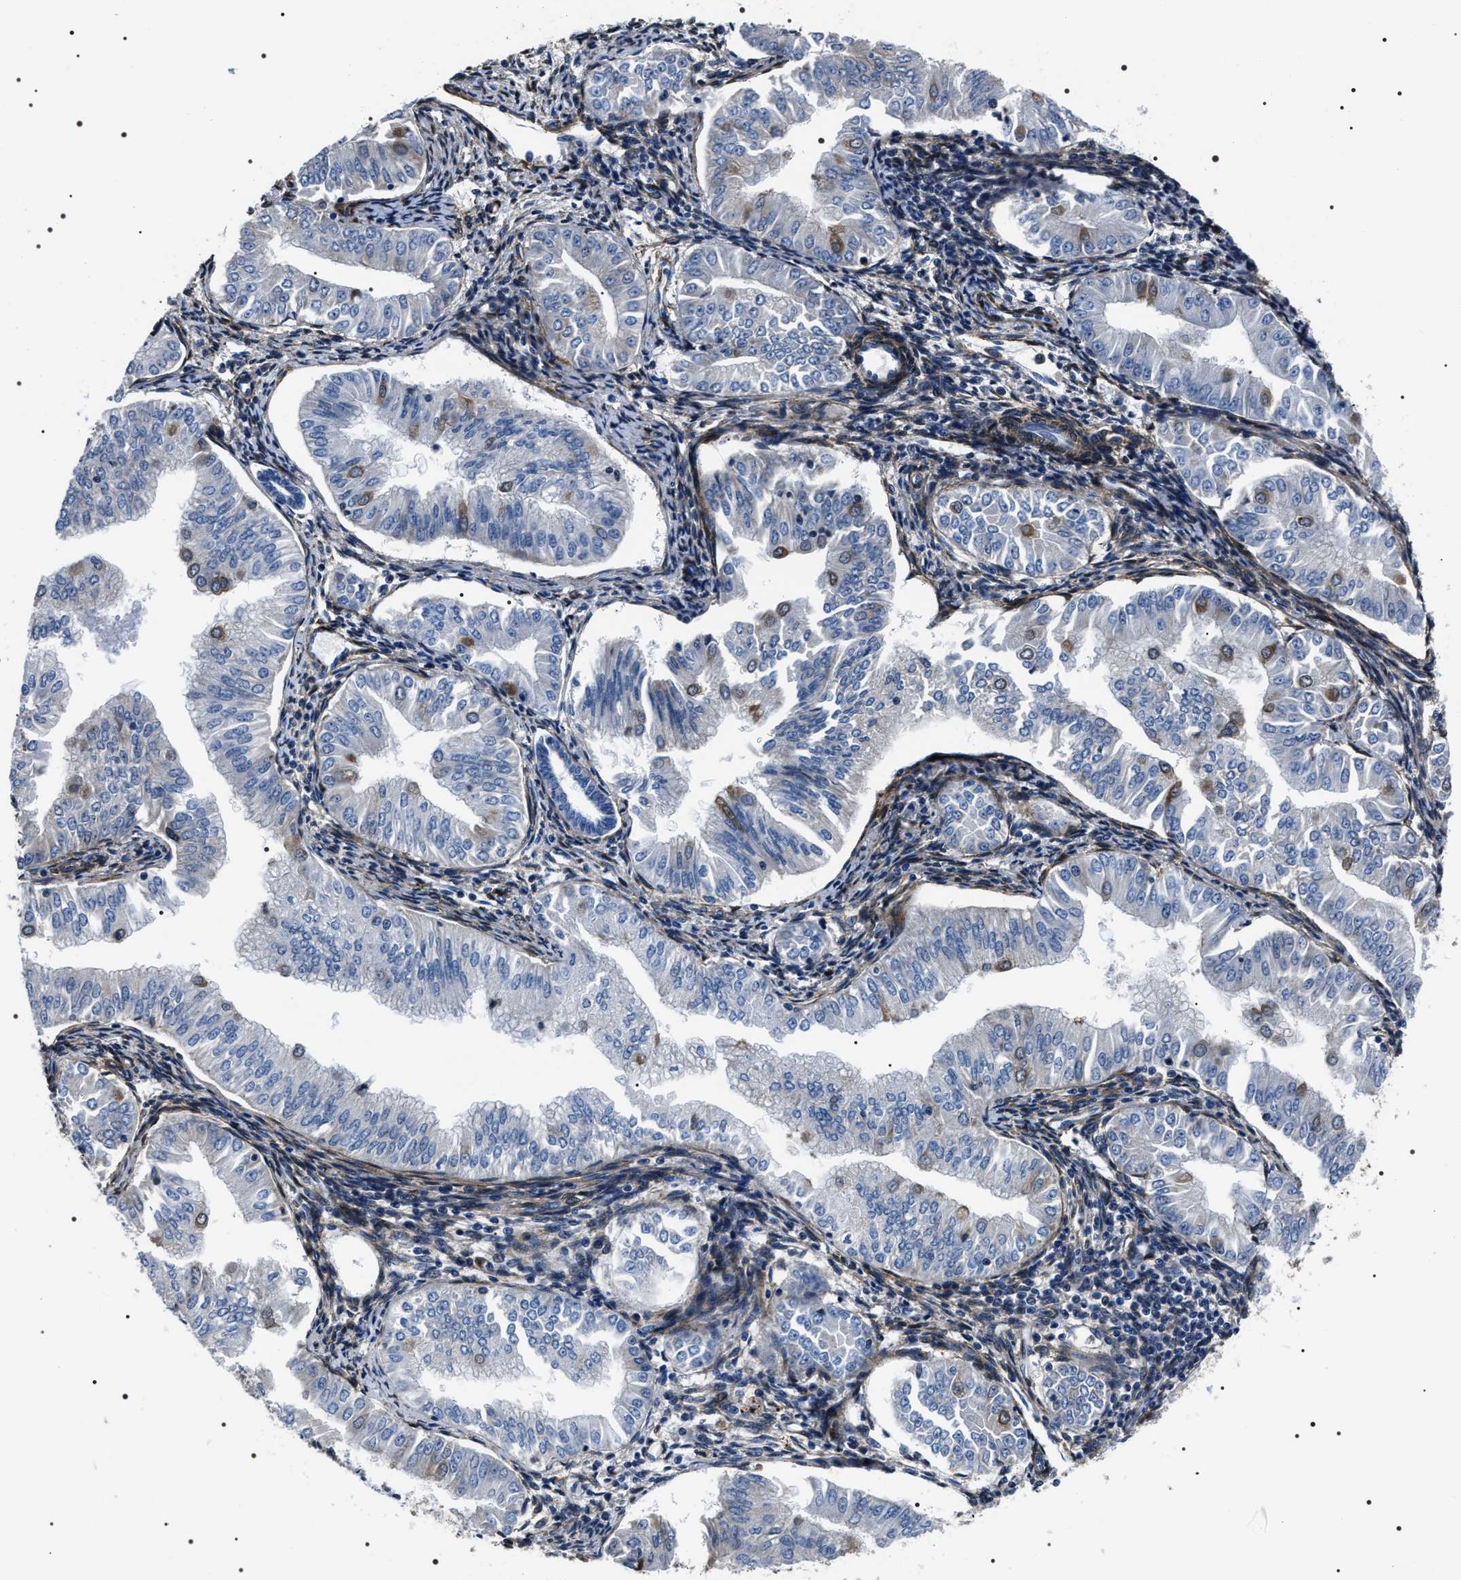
{"staining": {"intensity": "weak", "quantity": "<25%", "location": "cytoplasmic/membranous"}, "tissue": "endometrial cancer", "cell_type": "Tumor cells", "image_type": "cancer", "snomed": [{"axis": "morphology", "description": "Normal tissue, NOS"}, {"axis": "morphology", "description": "Adenocarcinoma, NOS"}, {"axis": "topography", "description": "Endometrium"}], "caption": "Protein analysis of endometrial cancer (adenocarcinoma) demonstrates no significant expression in tumor cells. (Stains: DAB (3,3'-diaminobenzidine) IHC with hematoxylin counter stain, Microscopy: brightfield microscopy at high magnification).", "gene": "BAG2", "patient": {"sex": "female", "age": 53}}